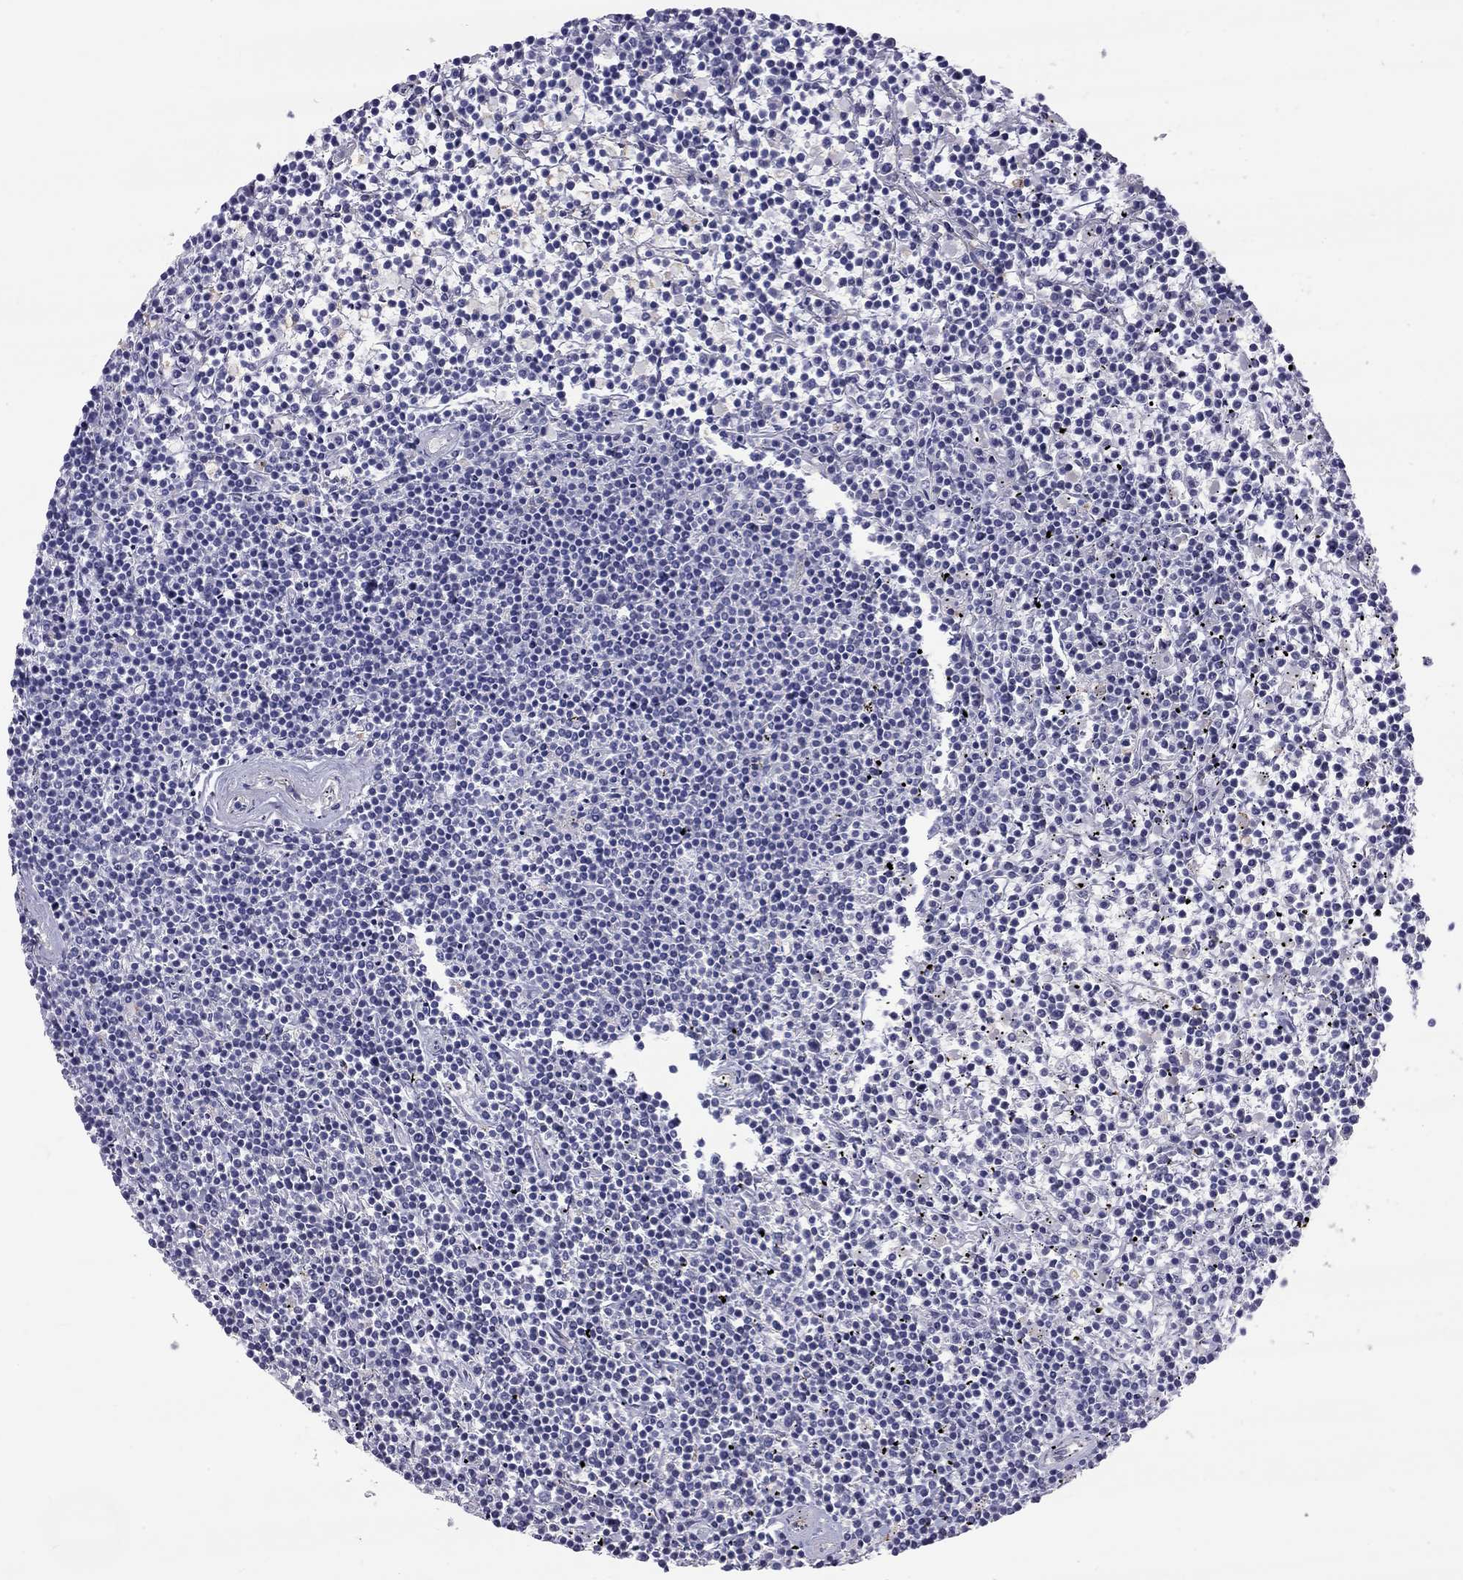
{"staining": {"intensity": "negative", "quantity": "none", "location": "none"}, "tissue": "lymphoma", "cell_type": "Tumor cells", "image_type": "cancer", "snomed": [{"axis": "morphology", "description": "Malignant lymphoma, non-Hodgkin's type, Low grade"}, {"axis": "topography", "description": "Spleen"}], "caption": "DAB (3,3'-diaminobenzidine) immunohistochemical staining of human low-grade malignant lymphoma, non-Hodgkin's type exhibits no significant expression in tumor cells.", "gene": "TDRD6", "patient": {"sex": "female", "age": 19}}